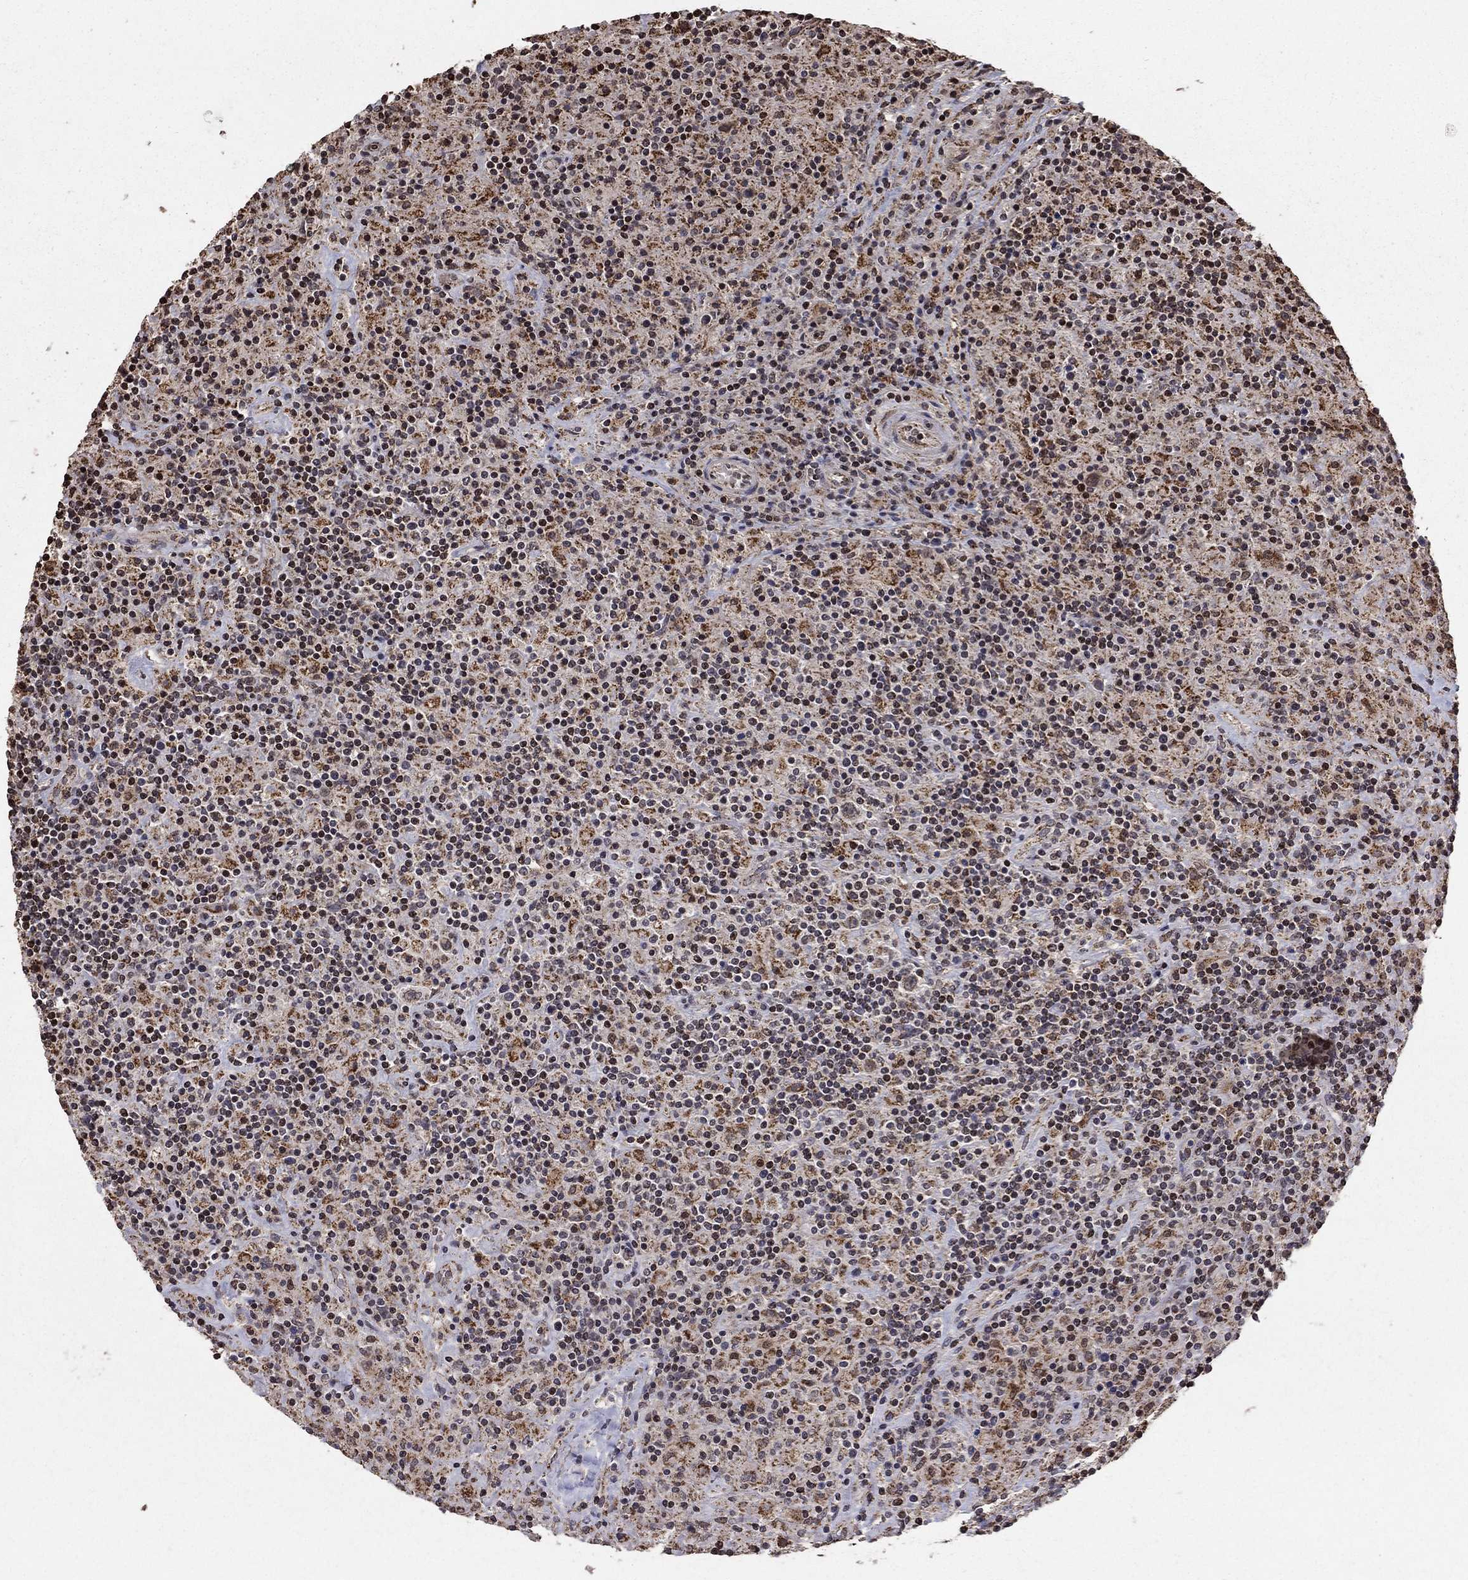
{"staining": {"intensity": "strong", "quantity": ">75%", "location": "cytoplasmic/membranous"}, "tissue": "lymphoma", "cell_type": "Tumor cells", "image_type": "cancer", "snomed": [{"axis": "morphology", "description": "Hodgkin's disease, NOS"}, {"axis": "topography", "description": "Lymph node"}], "caption": "The photomicrograph exhibits staining of Hodgkin's disease, revealing strong cytoplasmic/membranous protein staining (brown color) within tumor cells.", "gene": "ACOT13", "patient": {"sex": "male", "age": 70}}